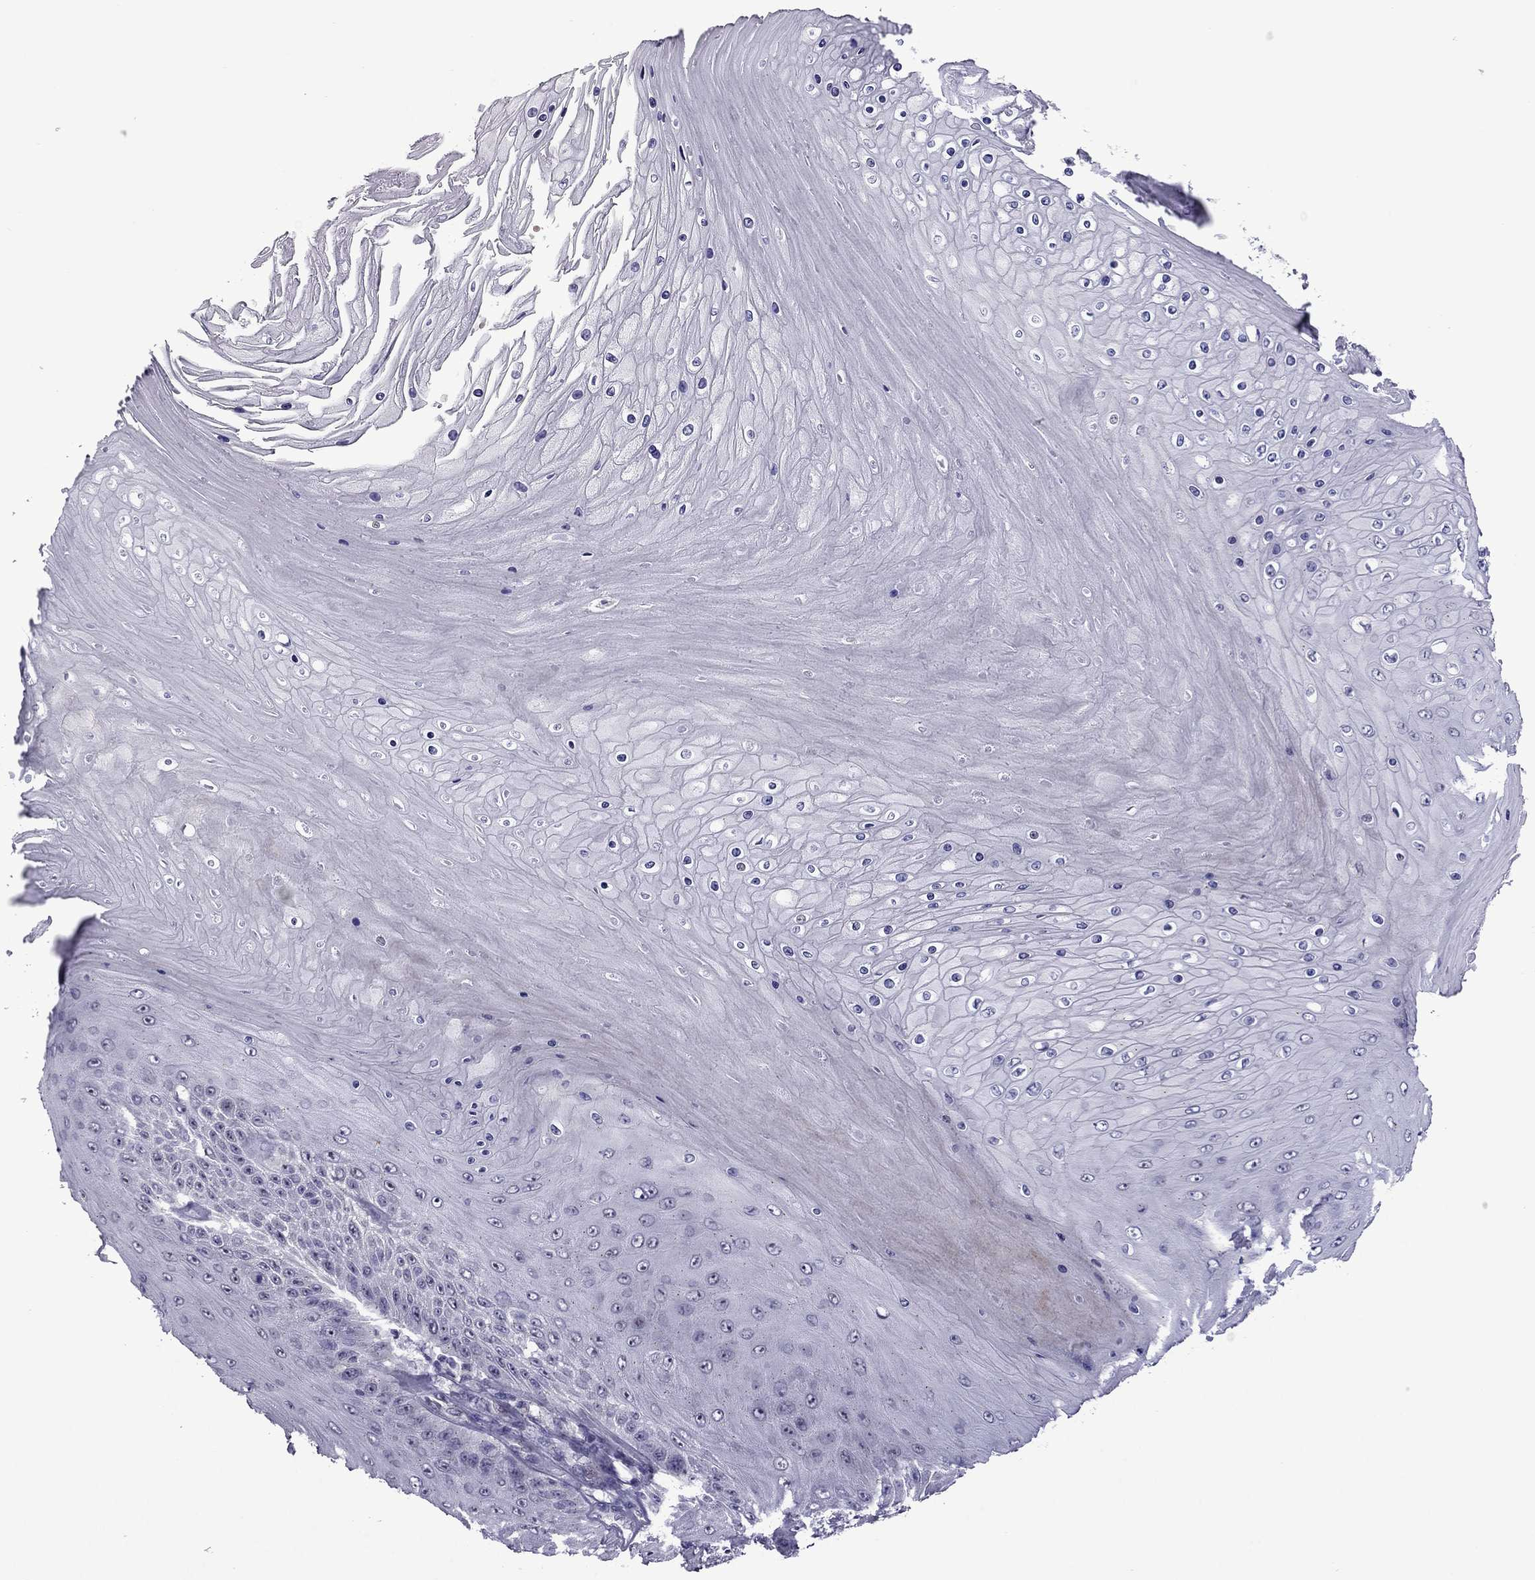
{"staining": {"intensity": "negative", "quantity": "none", "location": "none"}, "tissue": "skin cancer", "cell_type": "Tumor cells", "image_type": "cancer", "snomed": [{"axis": "morphology", "description": "Squamous cell carcinoma, NOS"}, {"axis": "topography", "description": "Skin"}], "caption": "IHC image of human skin squamous cell carcinoma stained for a protein (brown), which demonstrates no staining in tumor cells. (DAB (3,3'-diaminobenzidine) immunohistochemistry with hematoxylin counter stain).", "gene": "MYBPH", "patient": {"sex": "male", "age": 62}}